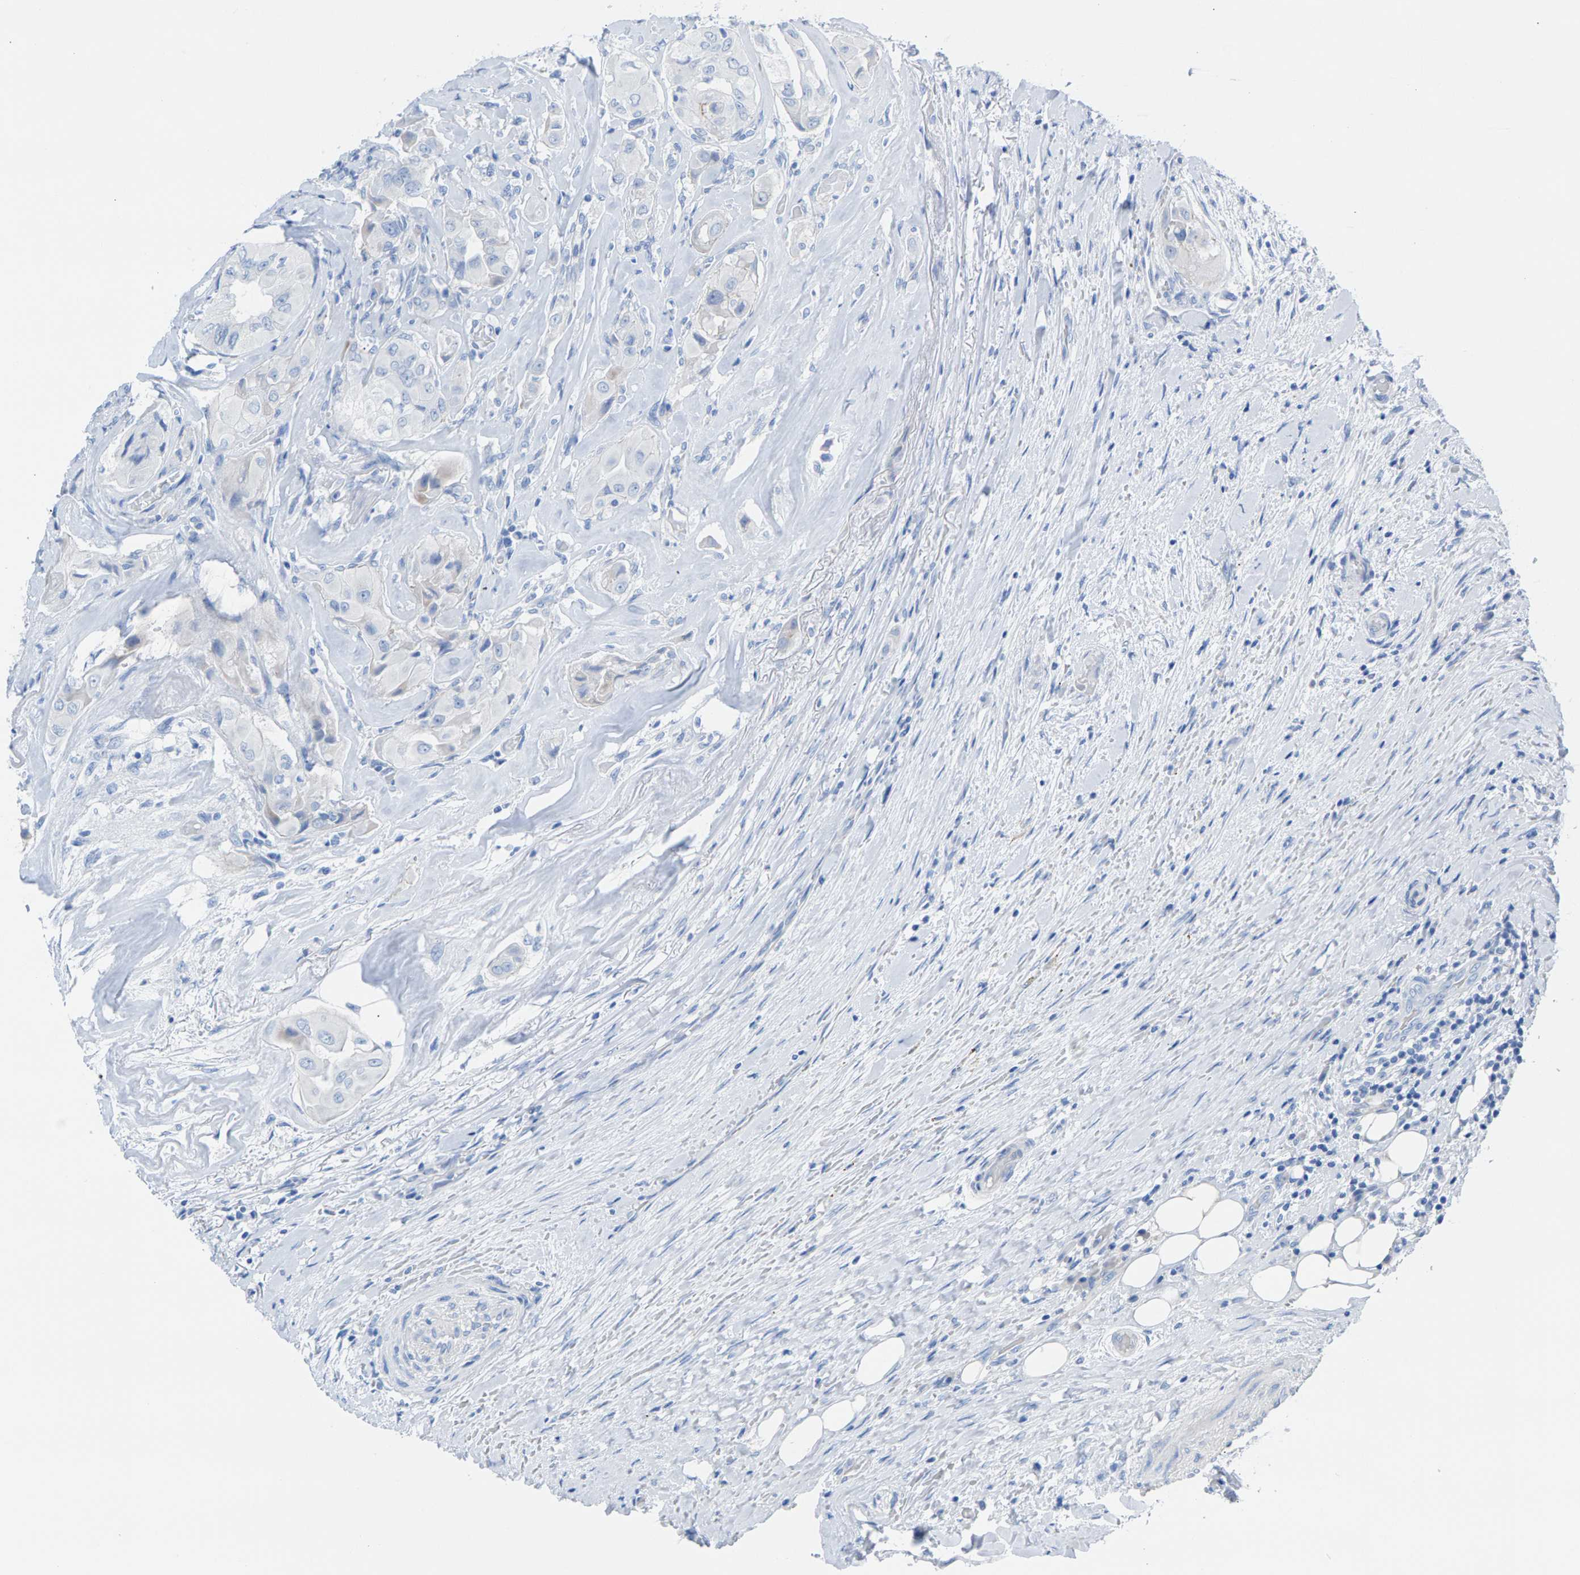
{"staining": {"intensity": "negative", "quantity": "none", "location": "none"}, "tissue": "thyroid cancer", "cell_type": "Tumor cells", "image_type": "cancer", "snomed": [{"axis": "morphology", "description": "Papillary adenocarcinoma, NOS"}, {"axis": "topography", "description": "Thyroid gland"}], "caption": "Tumor cells are negative for brown protein staining in papillary adenocarcinoma (thyroid).", "gene": "CPA1", "patient": {"sex": "female", "age": 59}}